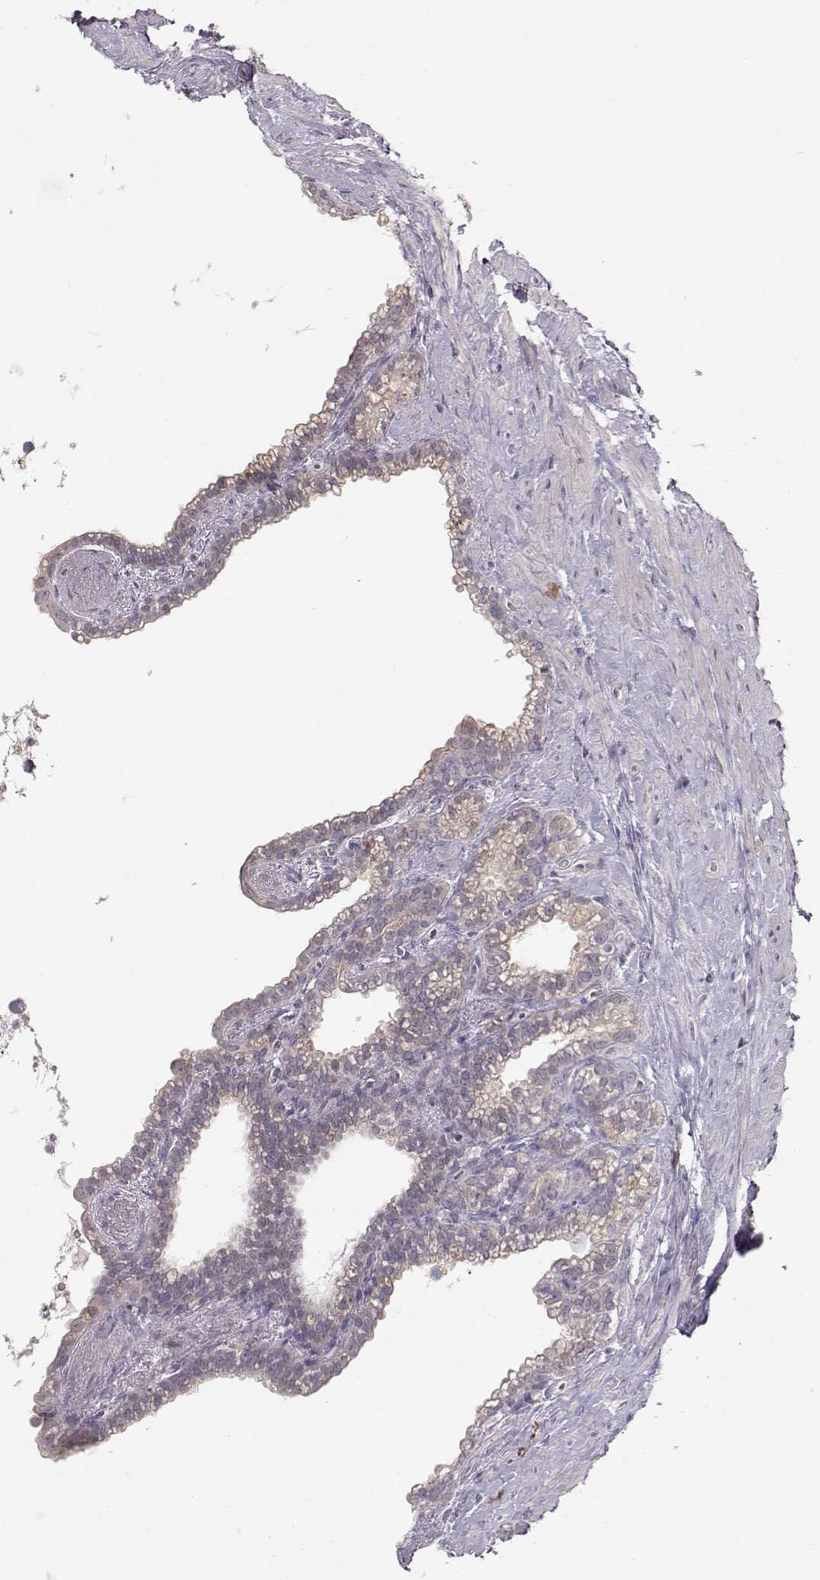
{"staining": {"intensity": "weak", "quantity": ">75%", "location": "cytoplasmic/membranous"}, "tissue": "seminal vesicle", "cell_type": "Glandular cells", "image_type": "normal", "snomed": [{"axis": "morphology", "description": "Normal tissue, NOS"}, {"axis": "morphology", "description": "Urothelial carcinoma, NOS"}, {"axis": "topography", "description": "Urinary bladder"}, {"axis": "topography", "description": "Seminal veicle"}], "caption": "Glandular cells show low levels of weak cytoplasmic/membranous positivity in about >75% of cells in unremarkable seminal vesicle. The staining was performed using DAB (3,3'-diaminobenzidine) to visualize the protein expression in brown, while the nuclei were stained in blue with hematoxylin (Magnification: 20x).", "gene": "ARHGAP8", "patient": {"sex": "male", "age": 76}}